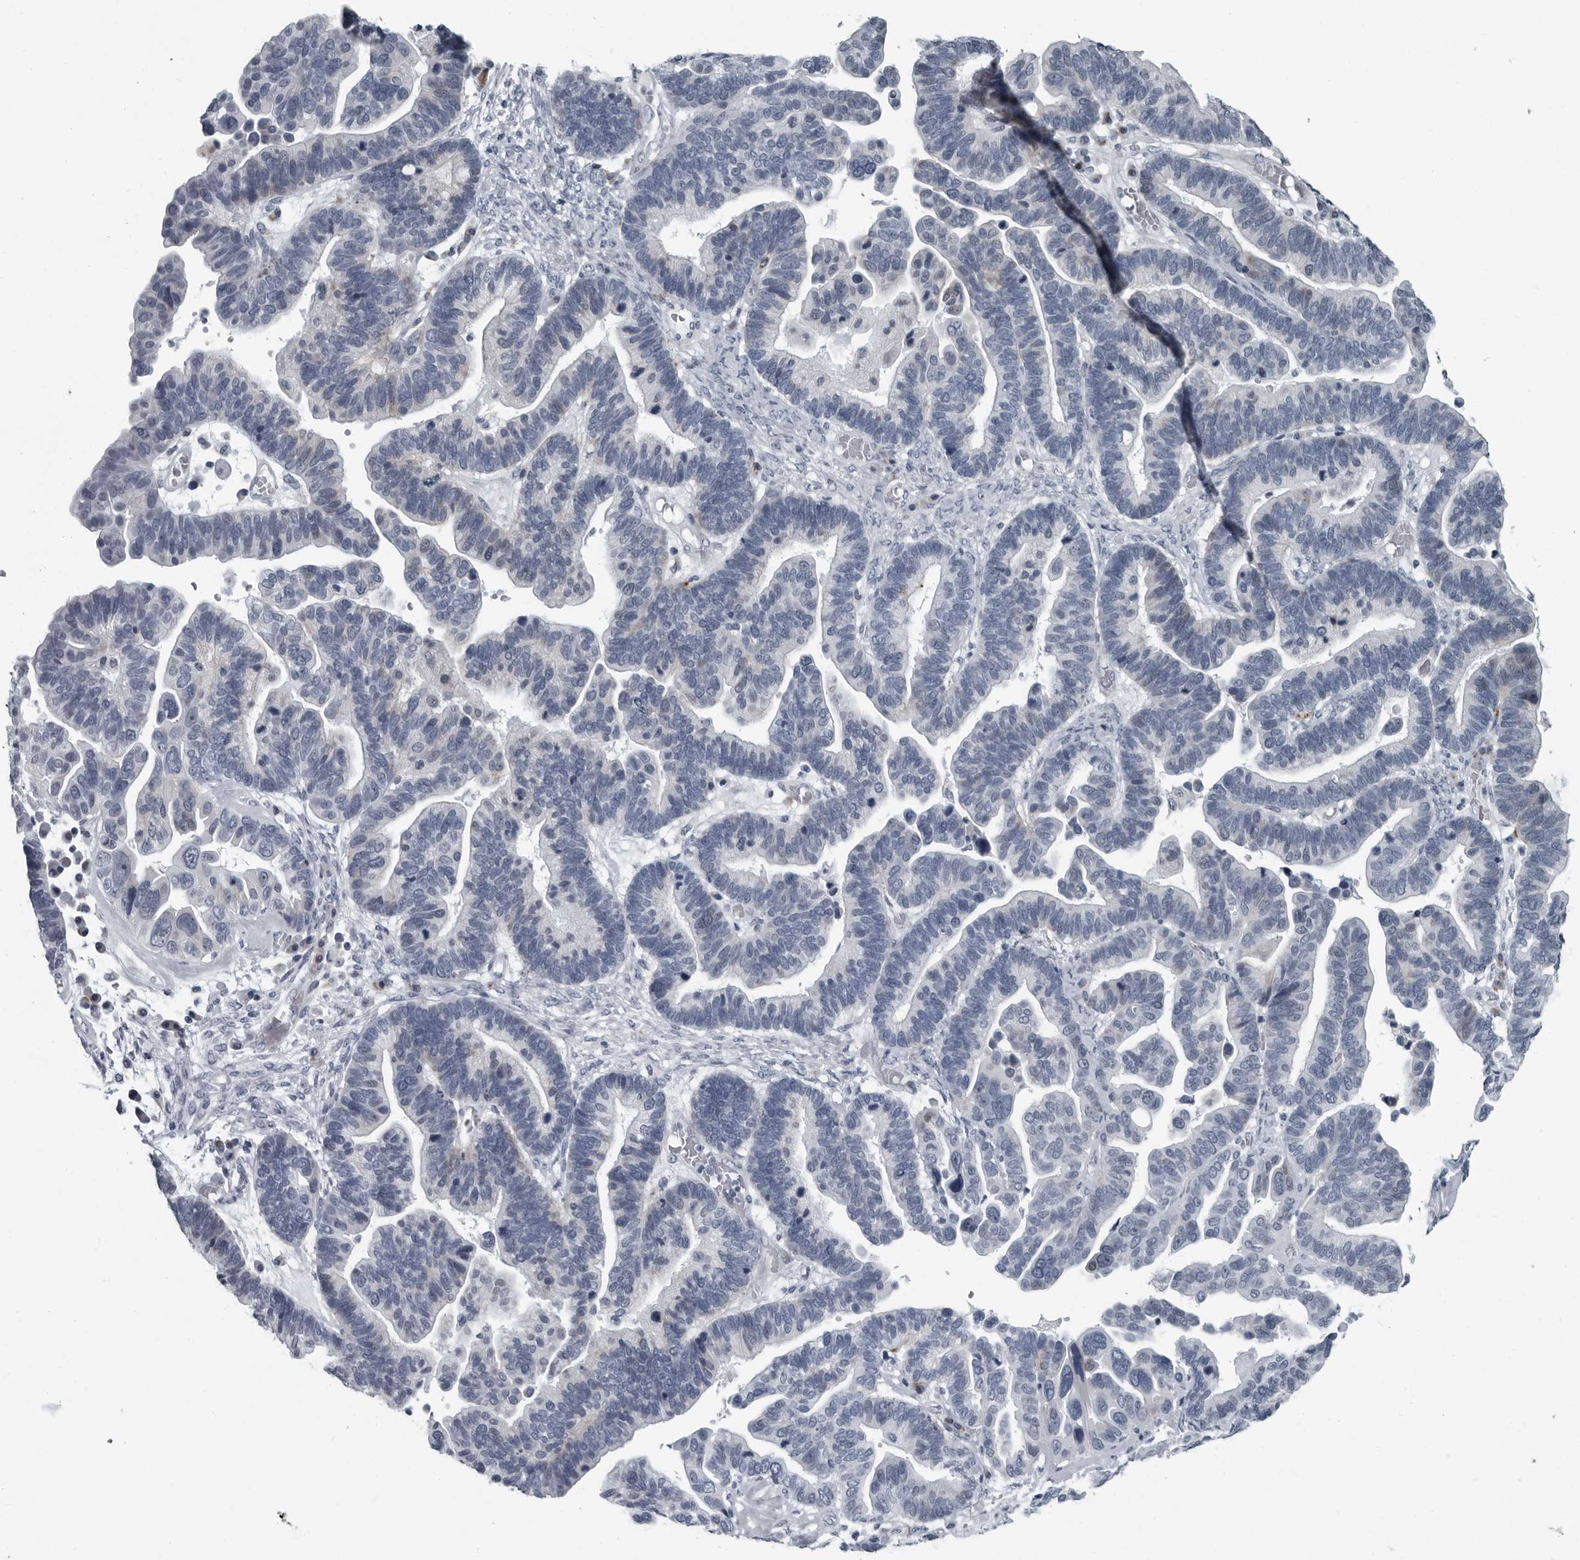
{"staining": {"intensity": "negative", "quantity": "none", "location": "none"}, "tissue": "ovarian cancer", "cell_type": "Tumor cells", "image_type": "cancer", "snomed": [{"axis": "morphology", "description": "Cystadenocarcinoma, serous, NOS"}, {"axis": "topography", "description": "Ovary"}], "caption": "This is an immunohistochemistry (IHC) histopathology image of ovarian cancer (serous cystadenocarcinoma). There is no expression in tumor cells.", "gene": "PDCD11", "patient": {"sex": "female", "age": 56}}